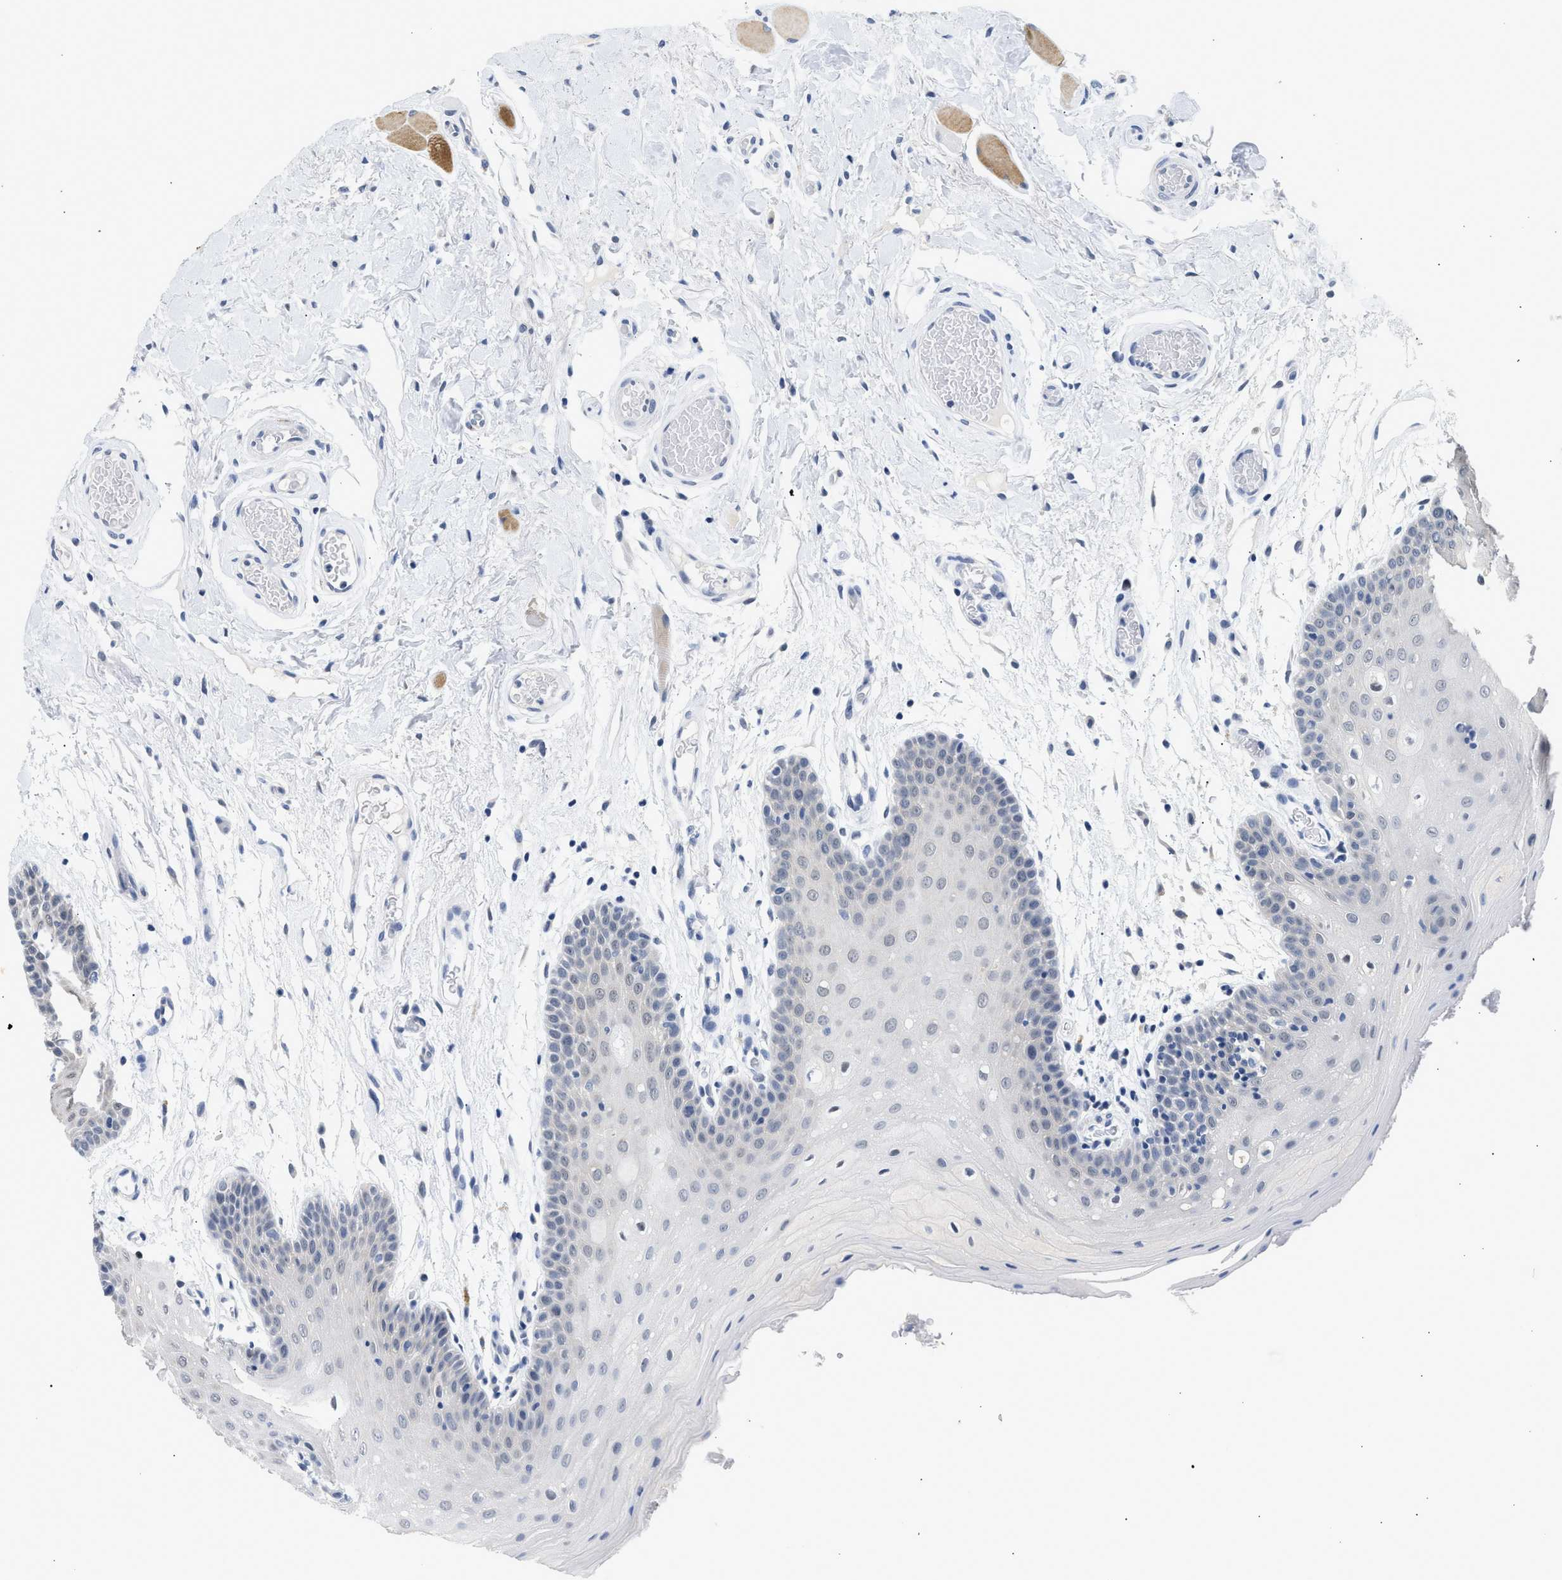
{"staining": {"intensity": "negative", "quantity": "none", "location": "none"}, "tissue": "oral mucosa", "cell_type": "Squamous epithelial cells", "image_type": "normal", "snomed": [{"axis": "morphology", "description": "Normal tissue, NOS"}, {"axis": "morphology", "description": "Squamous cell carcinoma, NOS"}, {"axis": "topography", "description": "Oral tissue"}, {"axis": "topography", "description": "Head-Neck"}], "caption": "Normal oral mucosa was stained to show a protein in brown. There is no significant positivity in squamous epithelial cells. (Stains: DAB immunohistochemistry (IHC) with hematoxylin counter stain, Microscopy: brightfield microscopy at high magnification).", "gene": "PPM1L", "patient": {"sex": "male", "age": 71}}